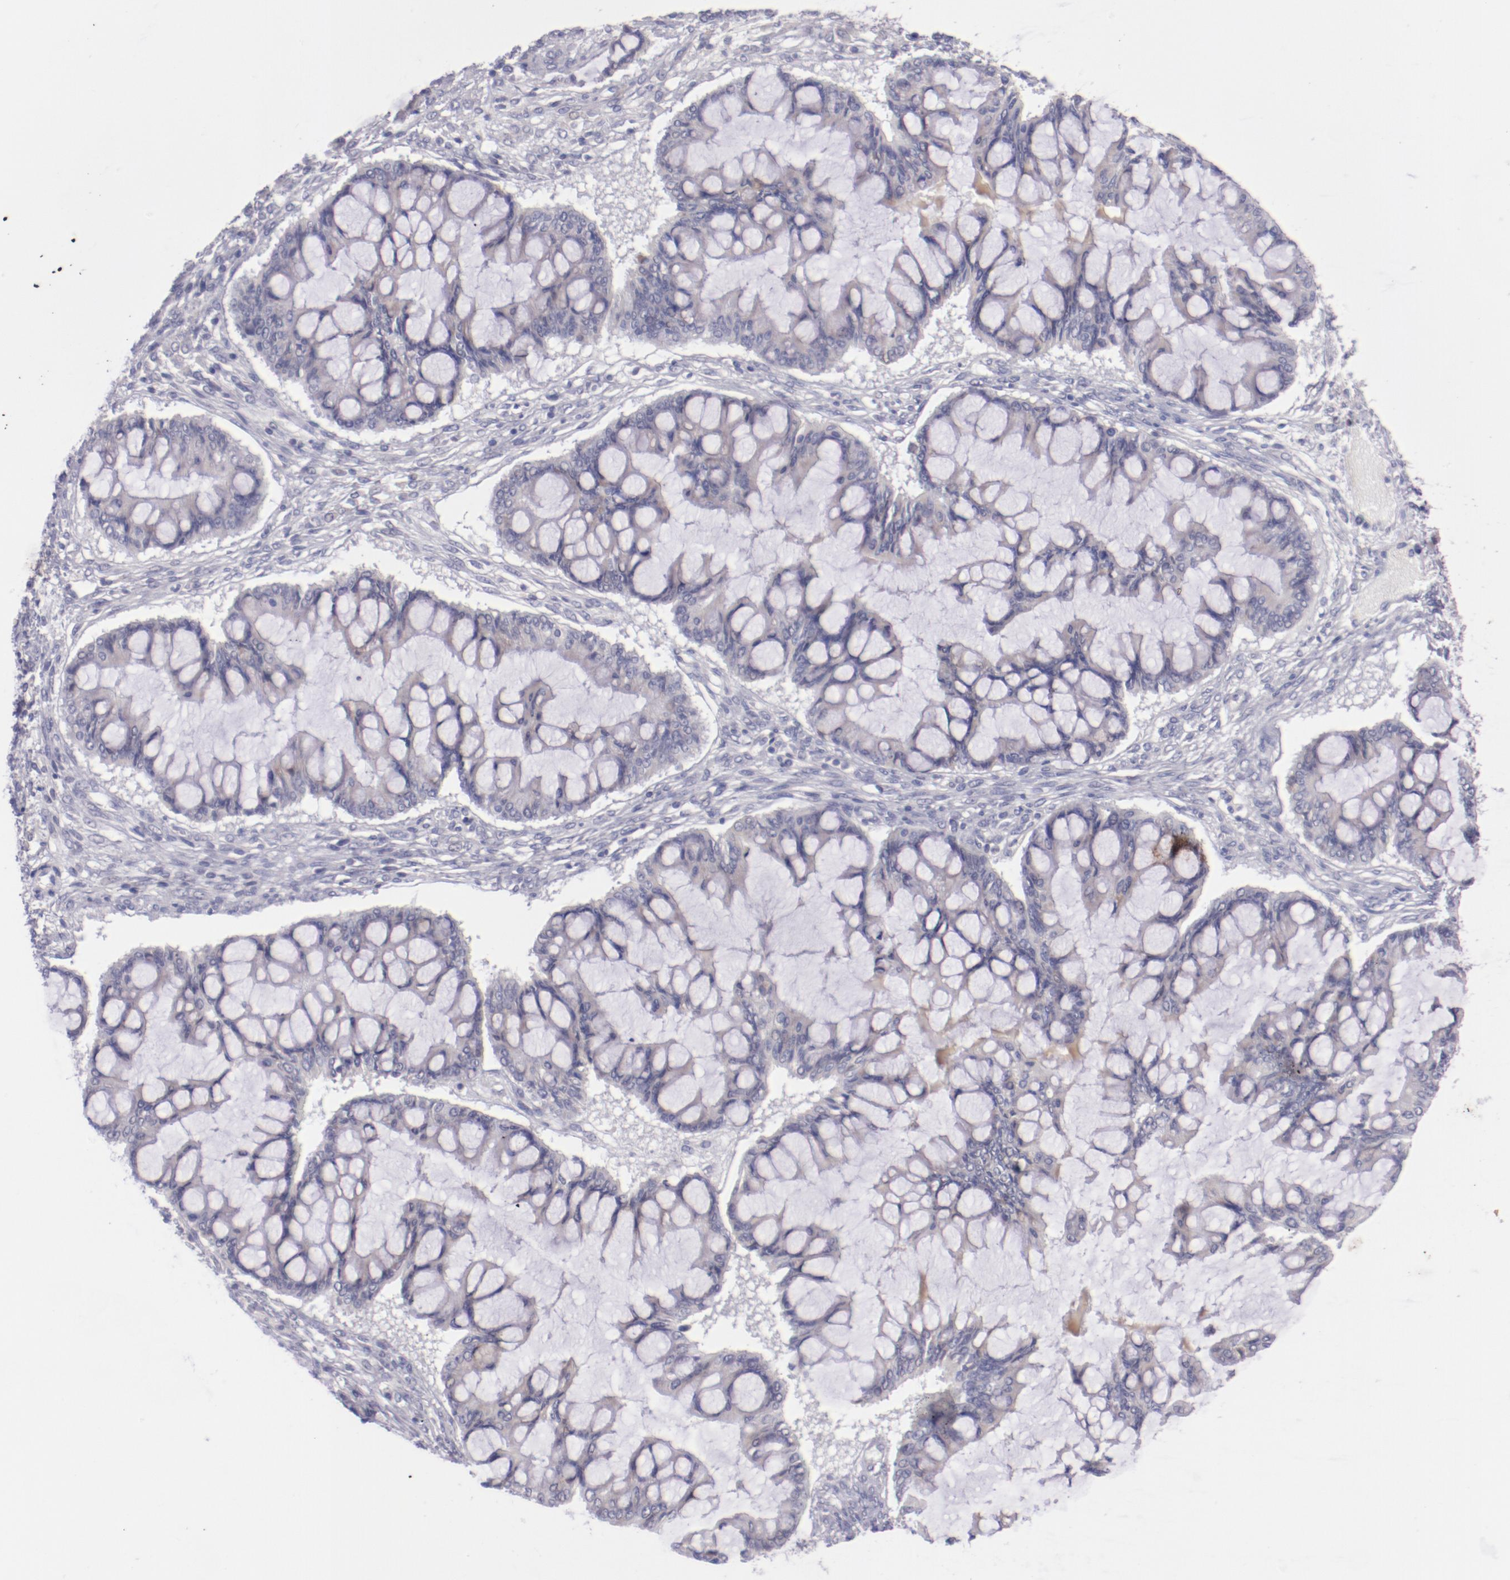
{"staining": {"intensity": "weak", "quantity": "<25%", "location": "cytoplasmic/membranous"}, "tissue": "ovarian cancer", "cell_type": "Tumor cells", "image_type": "cancer", "snomed": [{"axis": "morphology", "description": "Cystadenocarcinoma, mucinous, NOS"}, {"axis": "topography", "description": "Ovary"}], "caption": "Protein analysis of ovarian cancer demonstrates no significant positivity in tumor cells.", "gene": "TRAF3", "patient": {"sex": "female", "age": 73}}